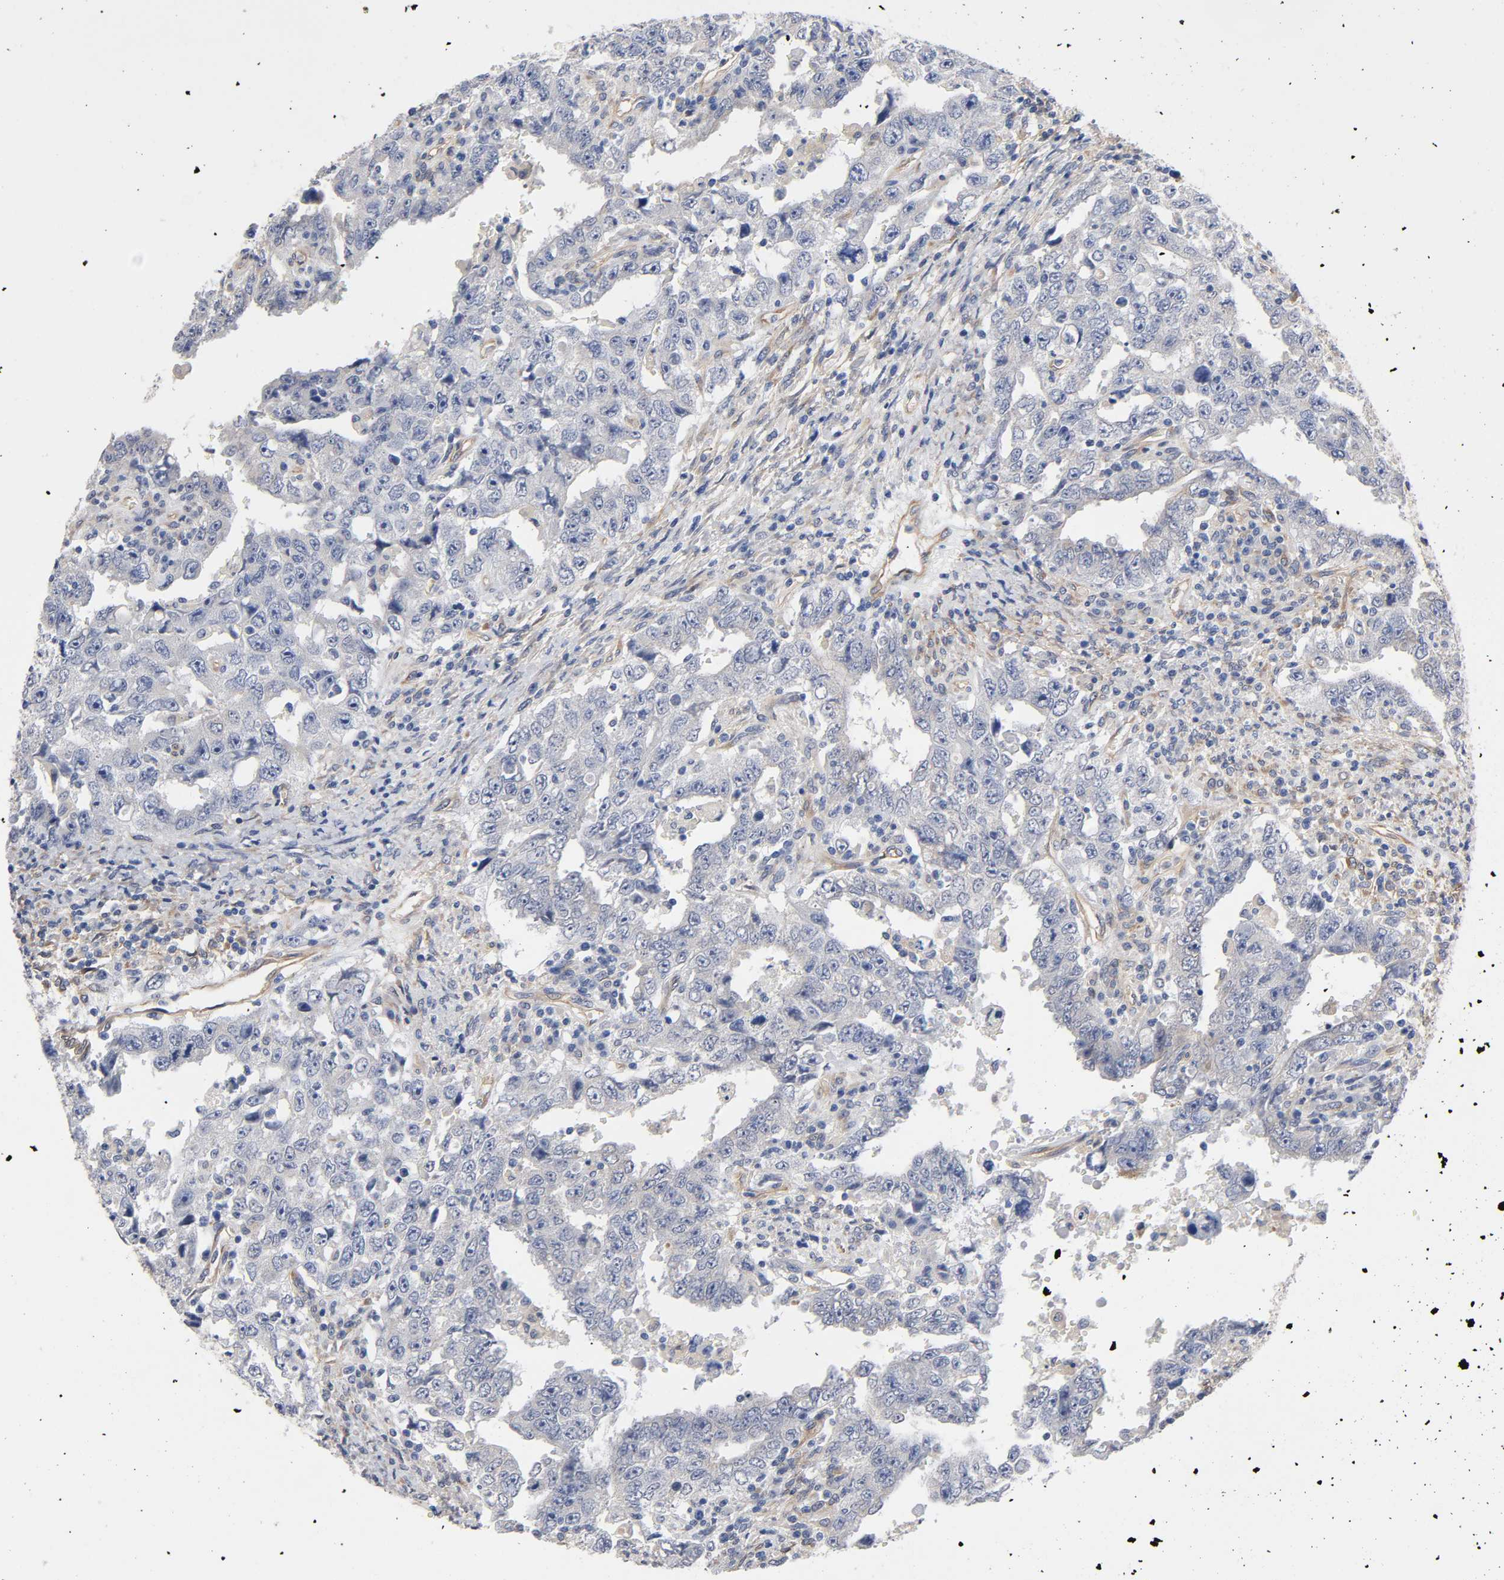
{"staining": {"intensity": "negative", "quantity": "none", "location": "none"}, "tissue": "testis cancer", "cell_type": "Tumor cells", "image_type": "cancer", "snomed": [{"axis": "morphology", "description": "Carcinoma, Embryonal, NOS"}, {"axis": "topography", "description": "Testis"}], "caption": "There is no significant expression in tumor cells of embryonal carcinoma (testis).", "gene": "RAB13", "patient": {"sex": "male", "age": 26}}